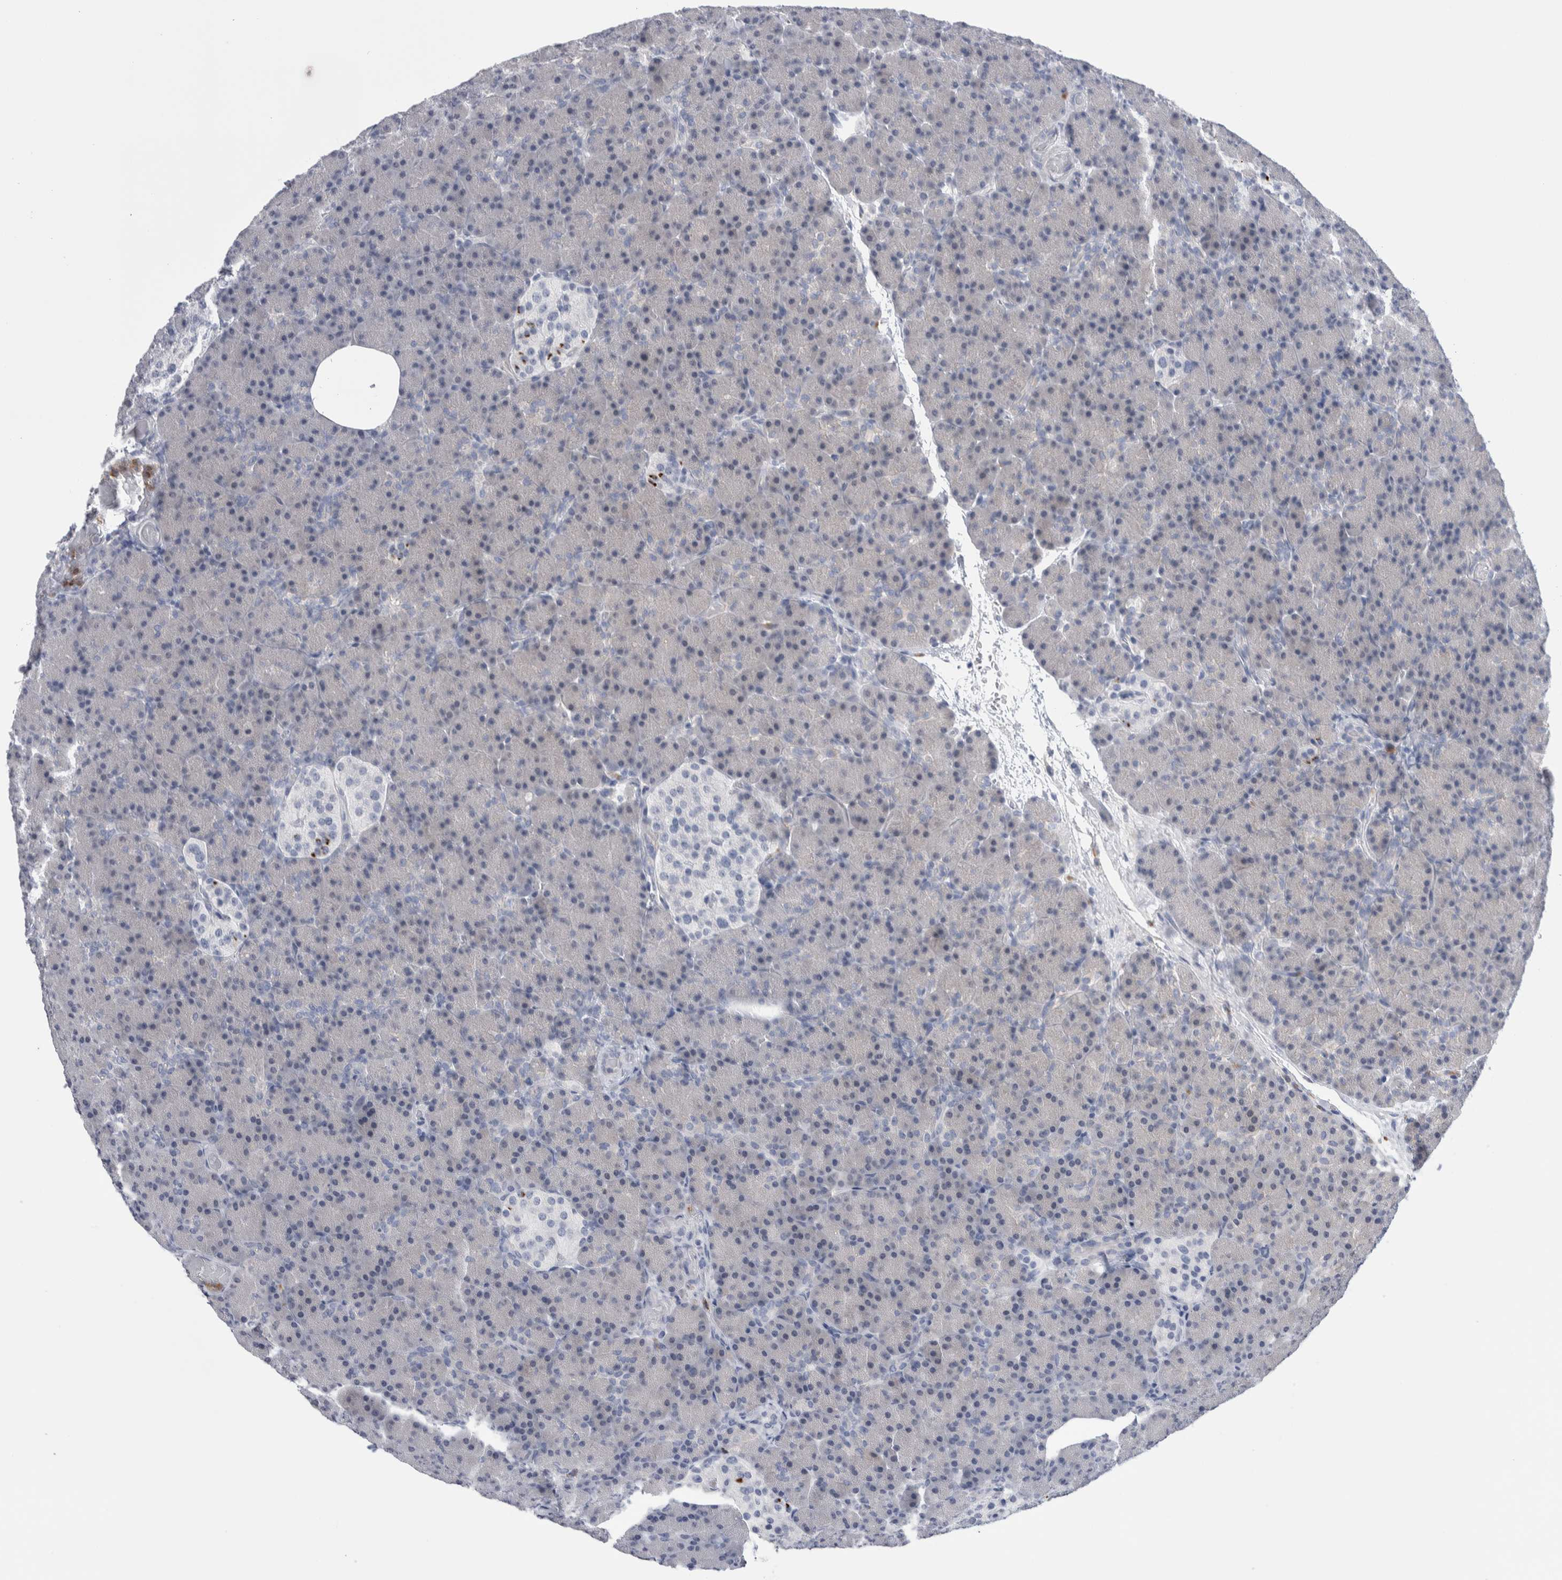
{"staining": {"intensity": "negative", "quantity": "none", "location": "none"}, "tissue": "pancreas", "cell_type": "Exocrine glandular cells", "image_type": "normal", "snomed": [{"axis": "morphology", "description": "Normal tissue, NOS"}, {"axis": "topography", "description": "Pancreas"}], "caption": "Histopathology image shows no significant protein expression in exocrine glandular cells of normal pancreas. (DAB immunohistochemistry (IHC), high magnification).", "gene": "LURAP1L", "patient": {"sex": "female", "age": 43}}